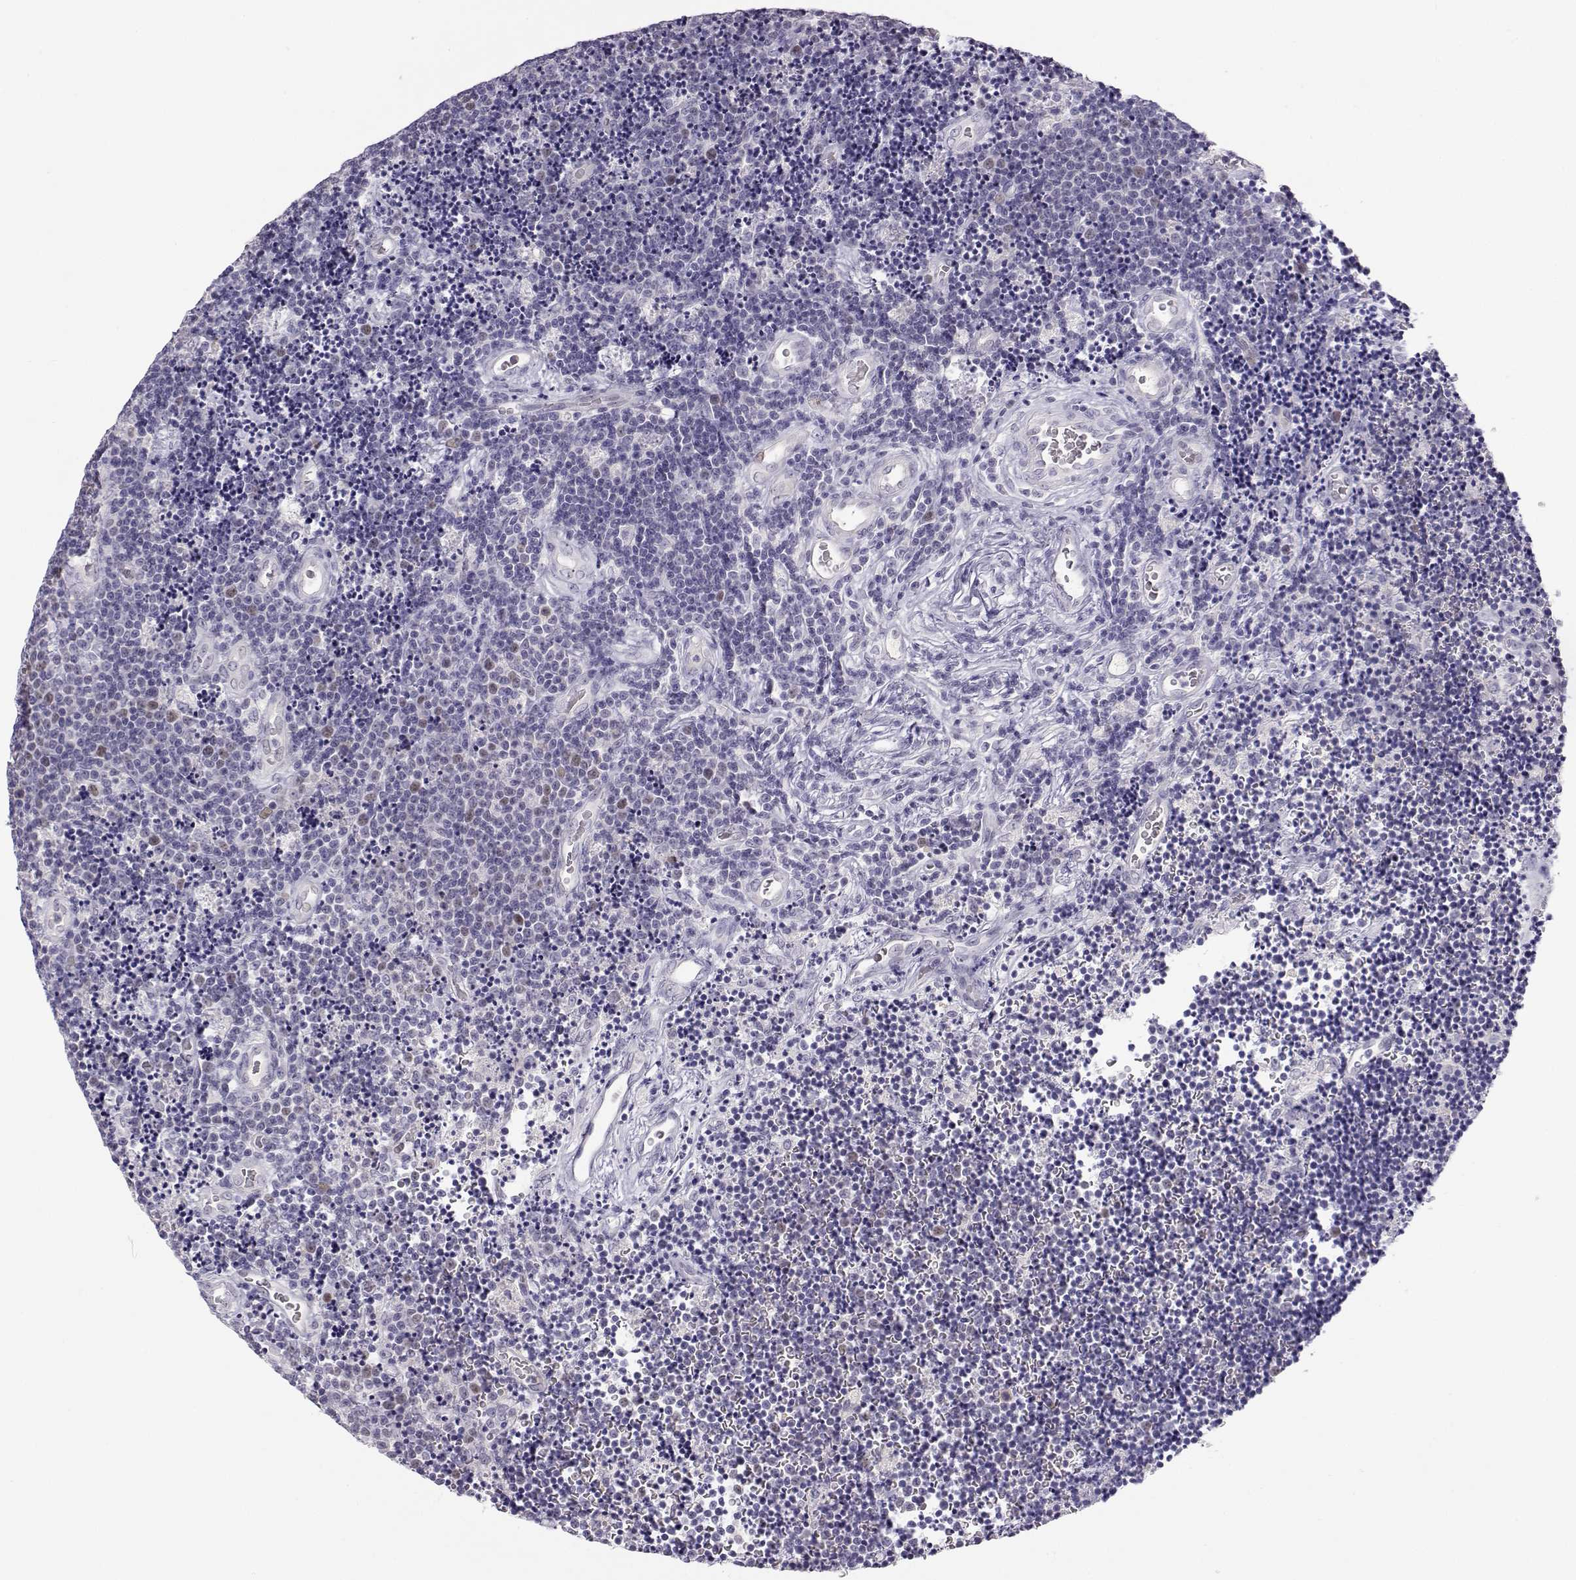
{"staining": {"intensity": "negative", "quantity": "none", "location": "none"}, "tissue": "lymphoma", "cell_type": "Tumor cells", "image_type": "cancer", "snomed": [{"axis": "morphology", "description": "Malignant lymphoma, non-Hodgkin's type, Low grade"}, {"axis": "topography", "description": "Brain"}], "caption": "Immunohistochemistry micrograph of neoplastic tissue: human low-grade malignant lymphoma, non-Hodgkin's type stained with DAB demonstrates no significant protein positivity in tumor cells. The staining was performed using DAB to visualize the protein expression in brown, while the nuclei were stained in blue with hematoxylin (Magnification: 20x).", "gene": "OPN5", "patient": {"sex": "female", "age": 66}}